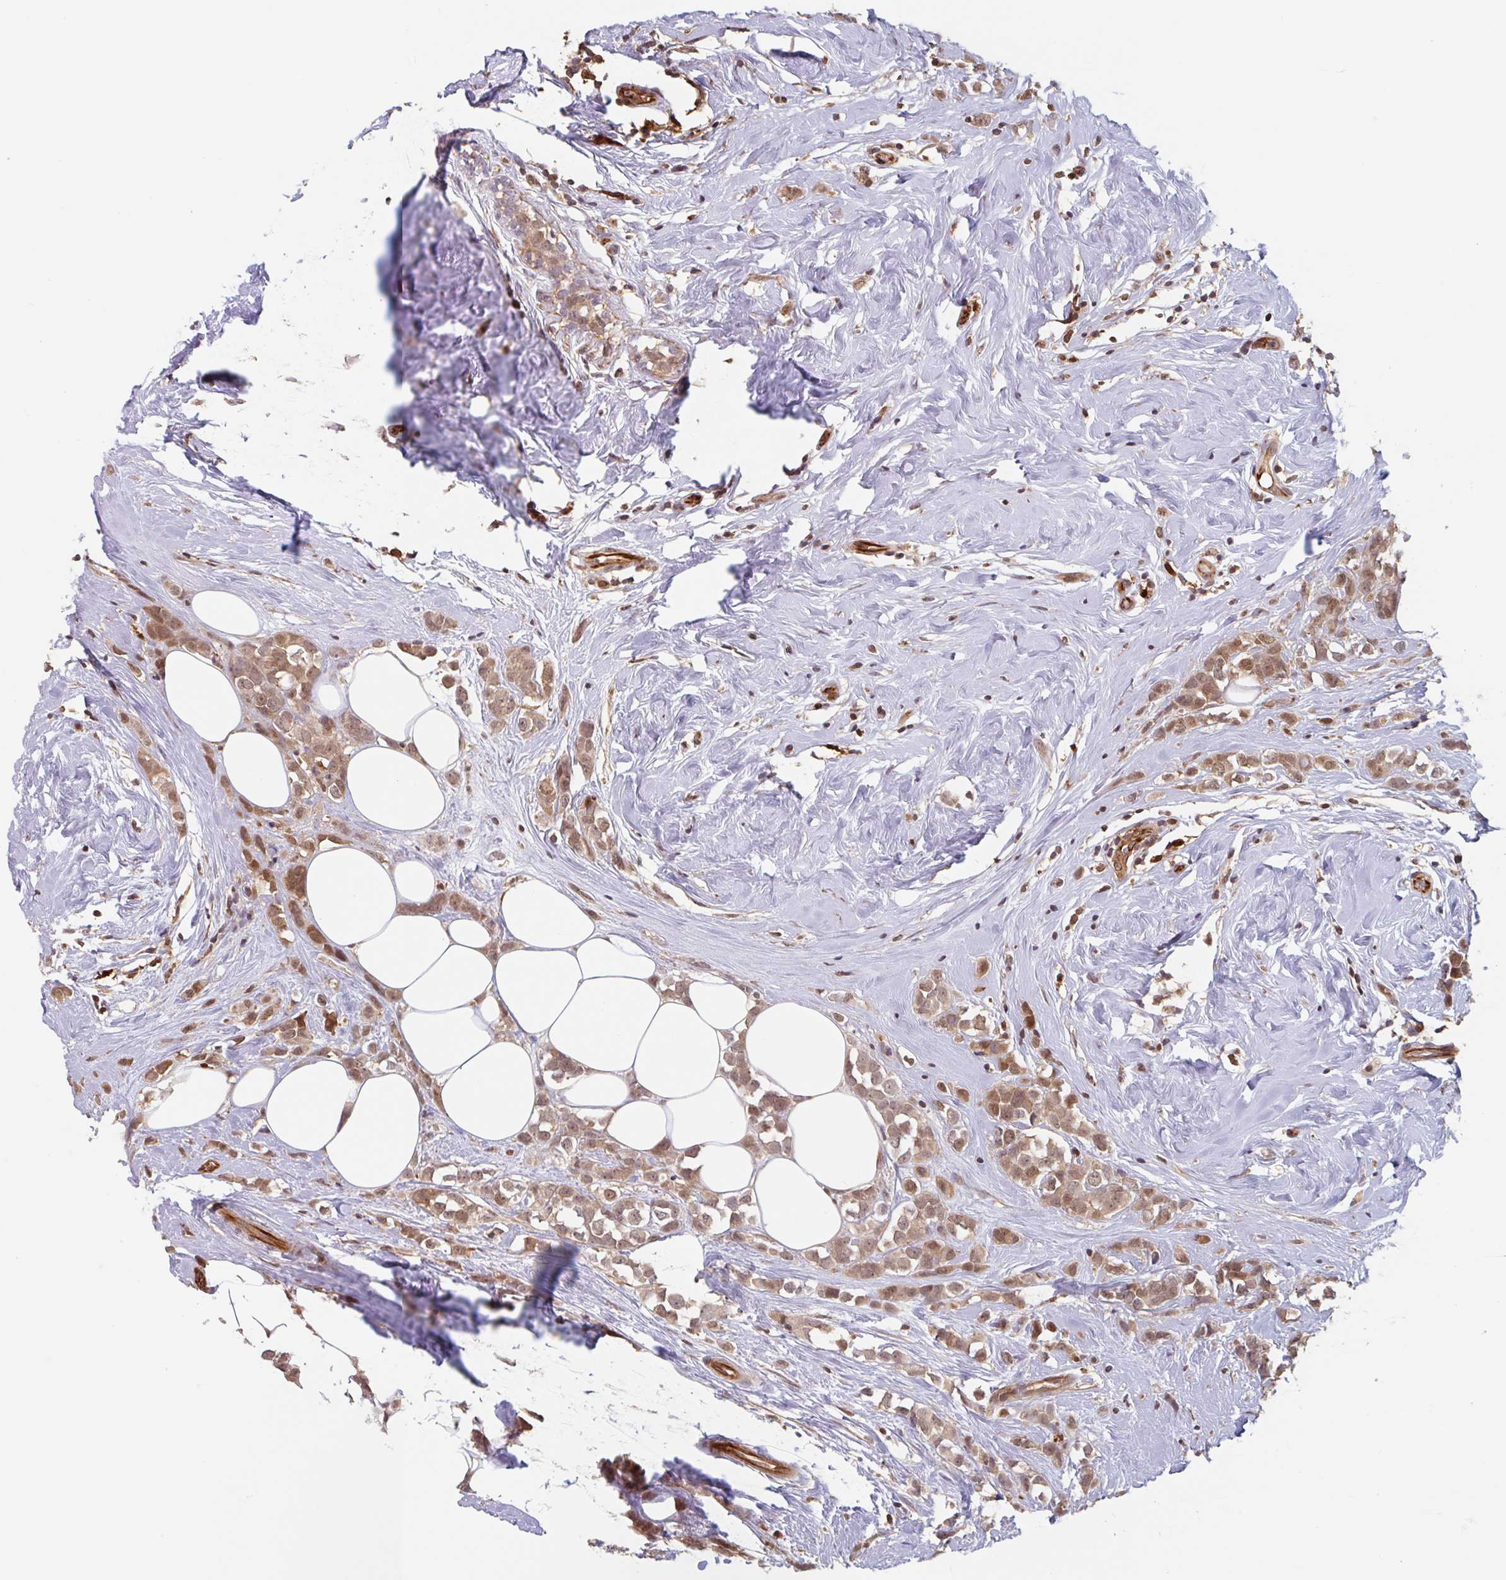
{"staining": {"intensity": "moderate", "quantity": ">75%", "location": "cytoplasmic/membranous,nuclear"}, "tissue": "breast cancer", "cell_type": "Tumor cells", "image_type": "cancer", "snomed": [{"axis": "morphology", "description": "Duct carcinoma"}, {"axis": "topography", "description": "Breast"}], "caption": "This is an image of immunohistochemistry (IHC) staining of breast invasive ductal carcinoma, which shows moderate expression in the cytoplasmic/membranous and nuclear of tumor cells.", "gene": "NUB1", "patient": {"sex": "female", "age": 80}}